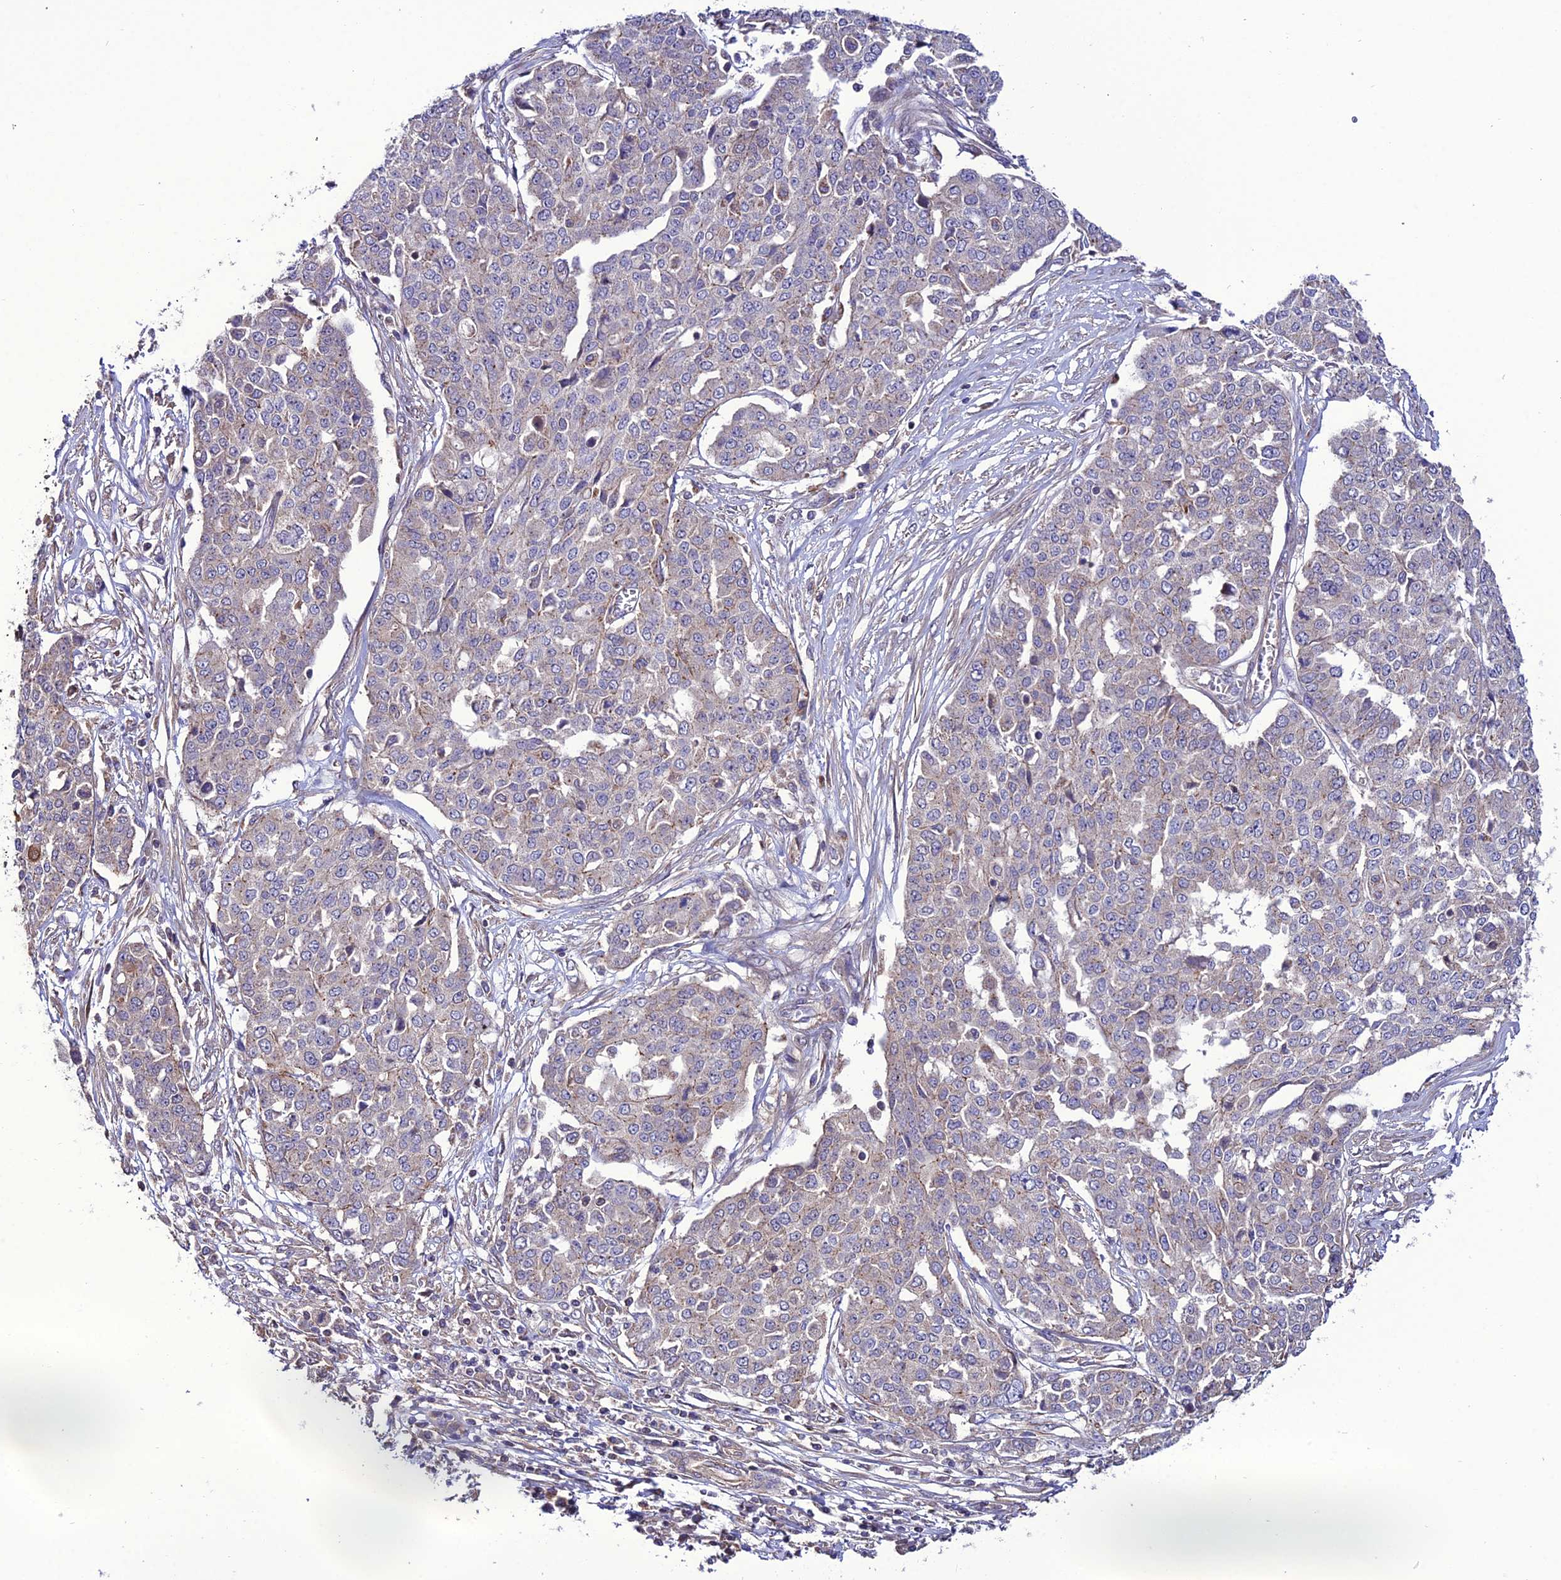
{"staining": {"intensity": "negative", "quantity": "none", "location": "none"}, "tissue": "ovarian cancer", "cell_type": "Tumor cells", "image_type": "cancer", "snomed": [{"axis": "morphology", "description": "Cystadenocarcinoma, serous, NOS"}, {"axis": "topography", "description": "Soft tissue"}, {"axis": "topography", "description": "Ovary"}], "caption": "Micrograph shows no significant protein expression in tumor cells of ovarian cancer. The staining is performed using DAB (3,3'-diaminobenzidine) brown chromogen with nuclei counter-stained in using hematoxylin.", "gene": "PPIL3", "patient": {"sex": "female", "age": 57}}